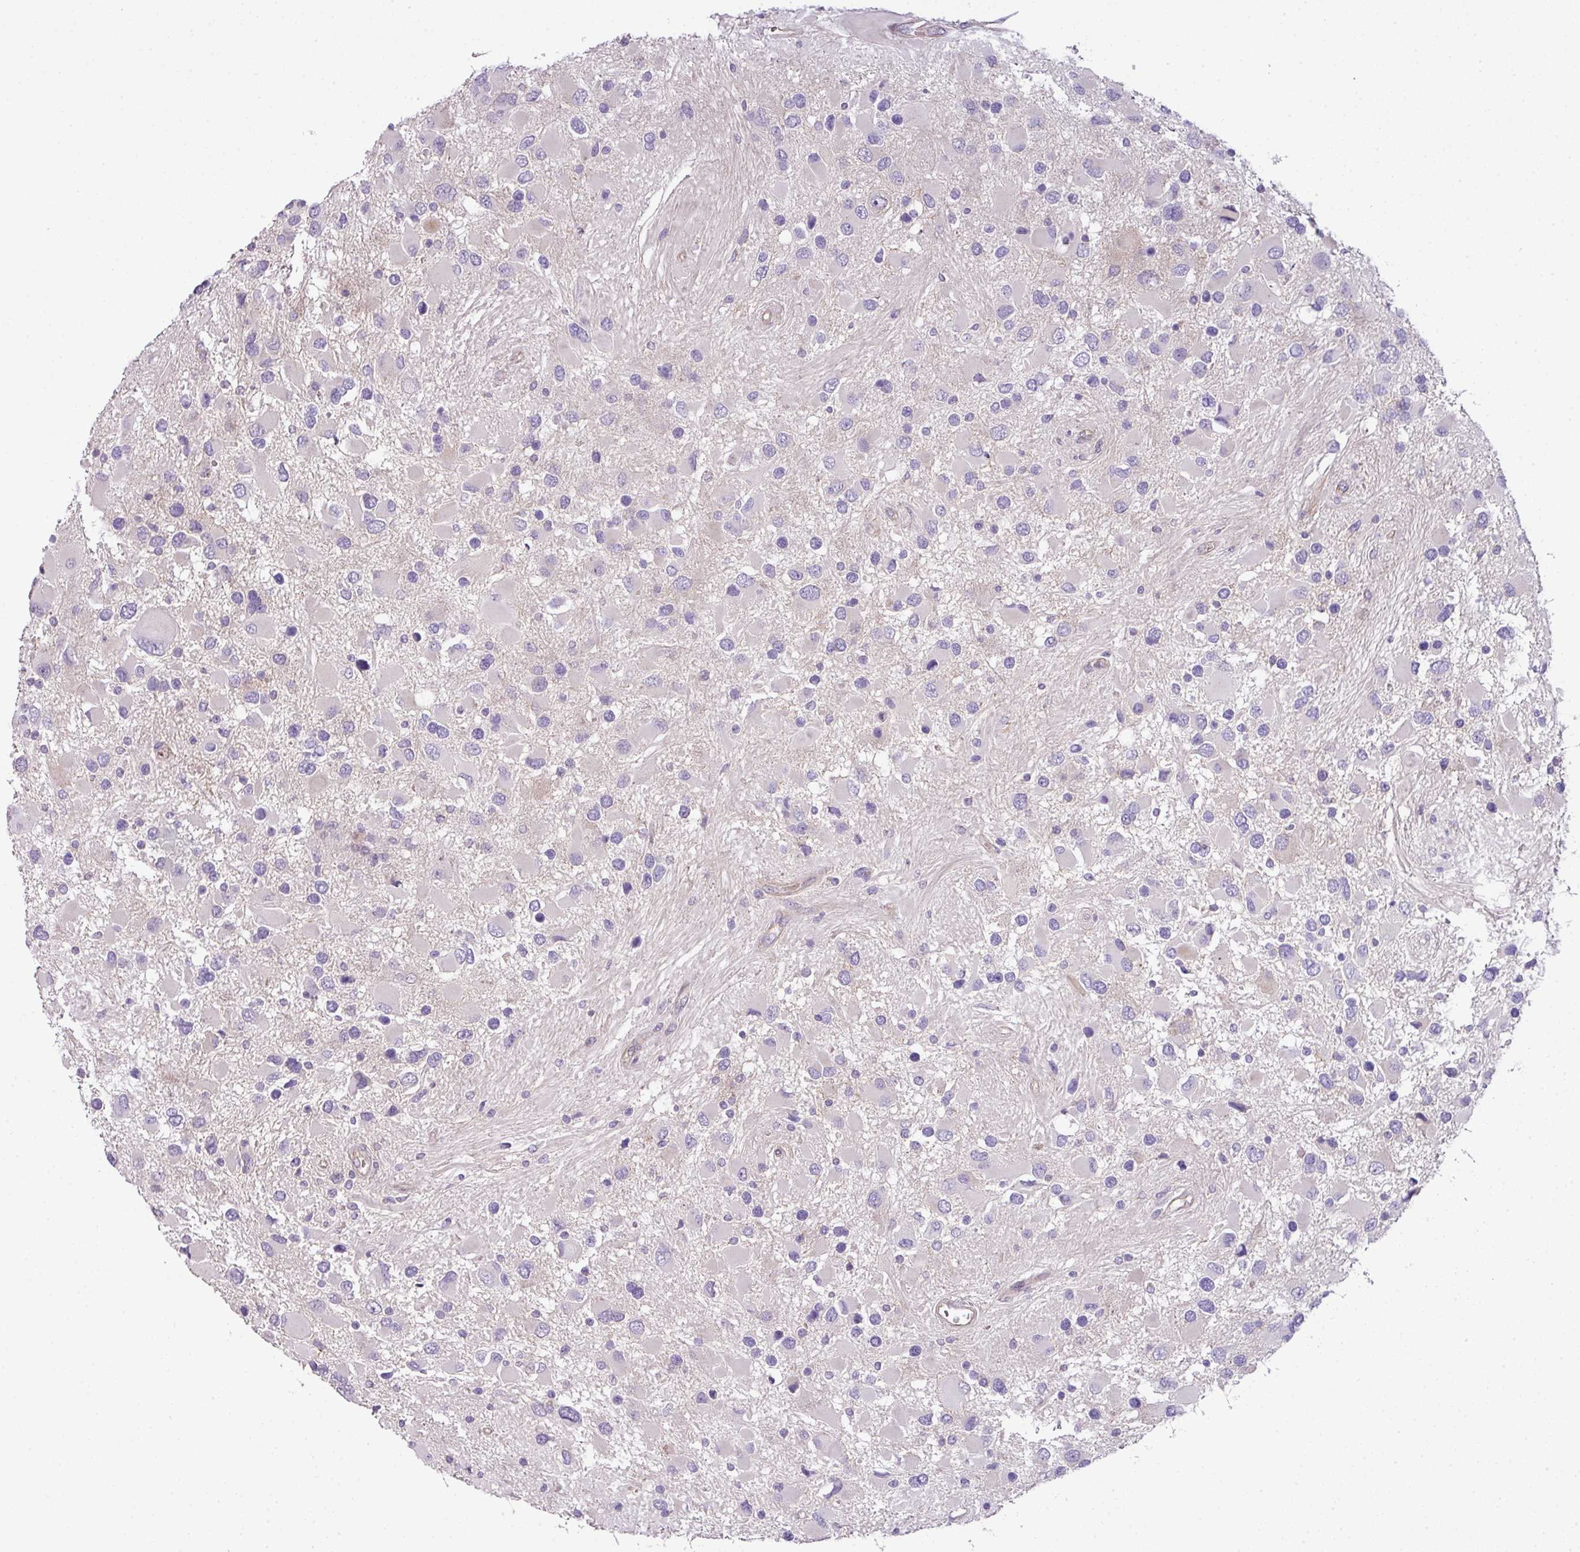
{"staining": {"intensity": "negative", "quantity": "none", "location": "none"}, "tissue": "glioma", "cell_type": "Tumor cells", "image_type": "cancer", "snomed": [{"axis": "morphology", "description": "Glioma, malignant, High grade"}, {"axis": "topography", "description": "Brain"}], "caption": "Tumor cells show no significant staining in high-grade glioma (malignant).", "gene": "PIK3R5", "patient": {"sex": "male", "age": 53}}